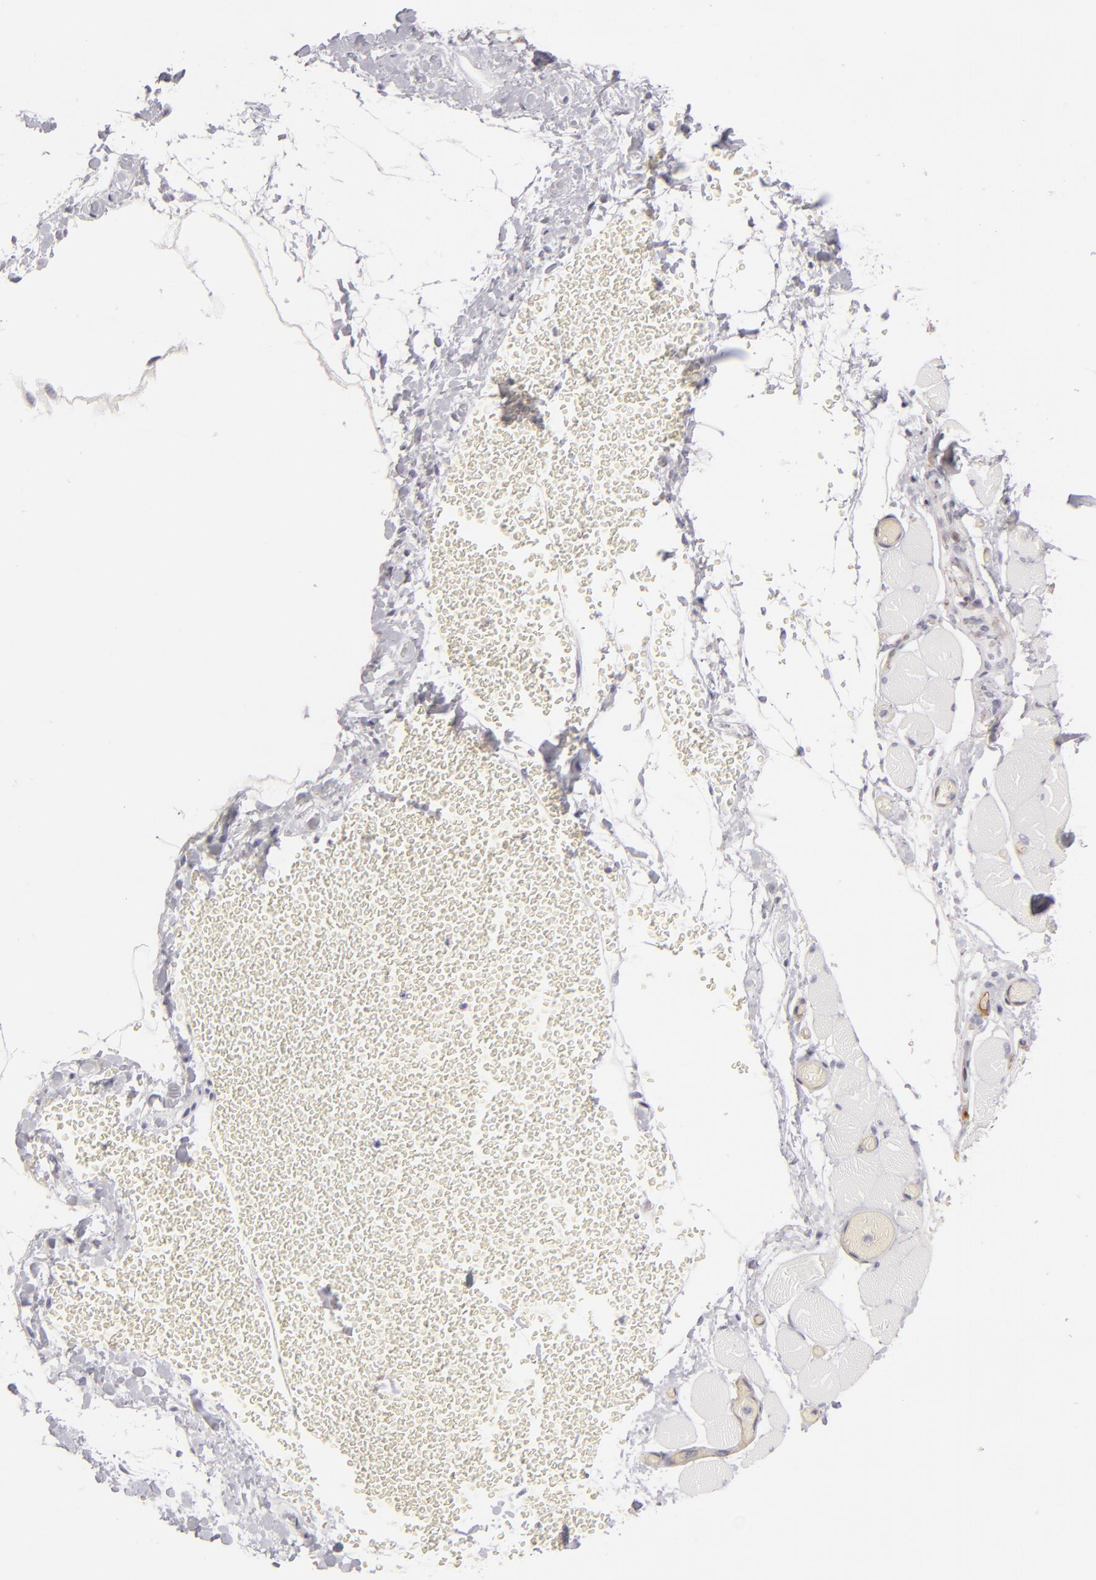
{"staining": {"intensity": "negative", "quantity": "none", "location": "none"}, "tissue": "skeletal muscle", "cell_type": "Myocytes", "image_type": "normal", "snomed": [{"axis": "morphology", "description": "Normal tissue, NOS"}, {"axis": "topography", "description": "Skeletal muscle"}, {"axis": "topography", "description": "Soft tissue"}], "caption": "Myocytes show no significant protein positivity in benign skeletal muscle.", "gene": "MCAM", "patient": {"sex": "female", "age": 58}}